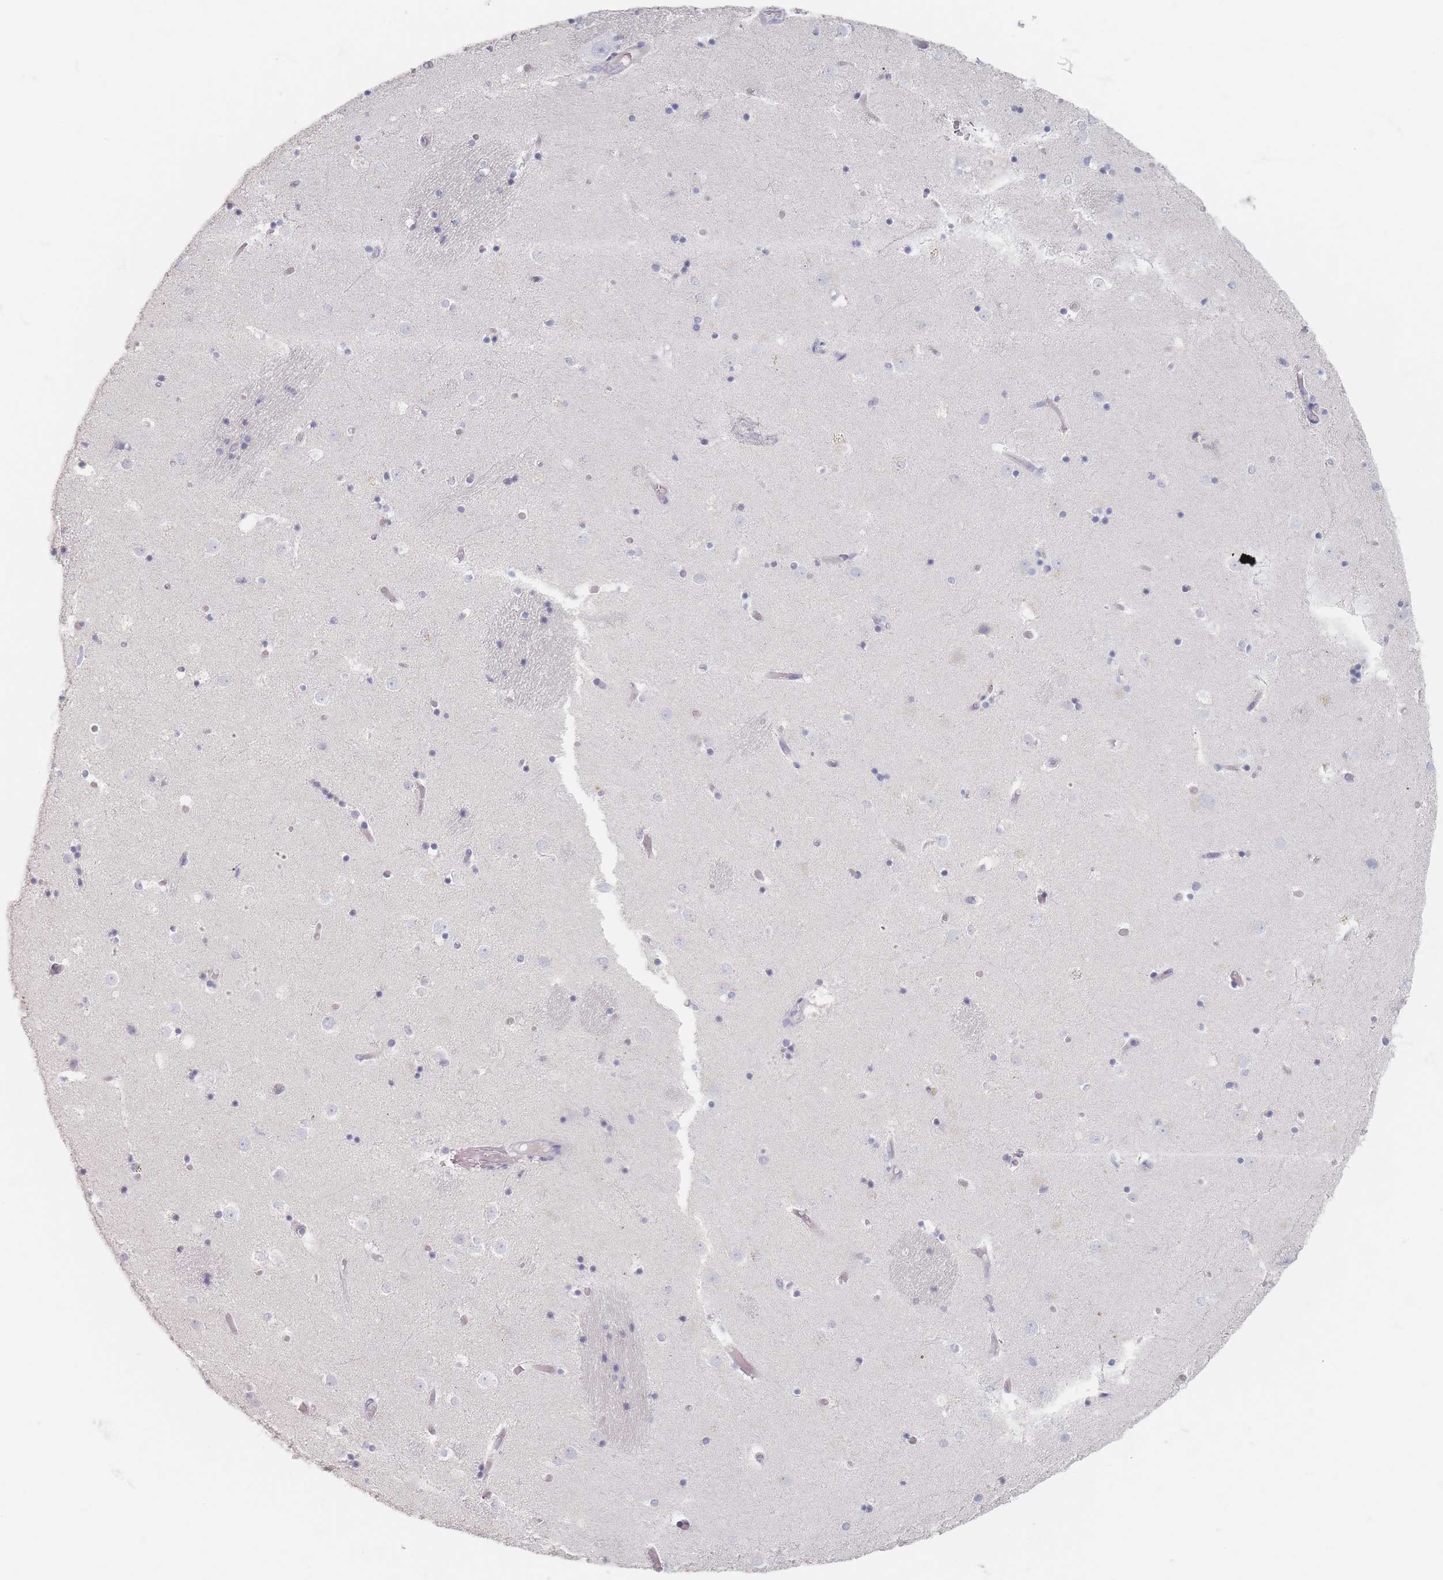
{"staining": {"intensity": "negative", "quantity": "none", "location": "none"}, "tissue": "caudate", "cell_type": "Glial cells", "image_type": "normal", "snomed": [{"axis": "morphology", "description": "Normal tissue, NOS"}, {"axis": "topography", "description": "Lateral ventricle wall"}], "caption": "This is an immunohistochemistry (IHC) histopathology image of benign caudate. There is no expression in glial cells.", "gene": "CD37", "patient": {"sex": "female", "age": 52}}